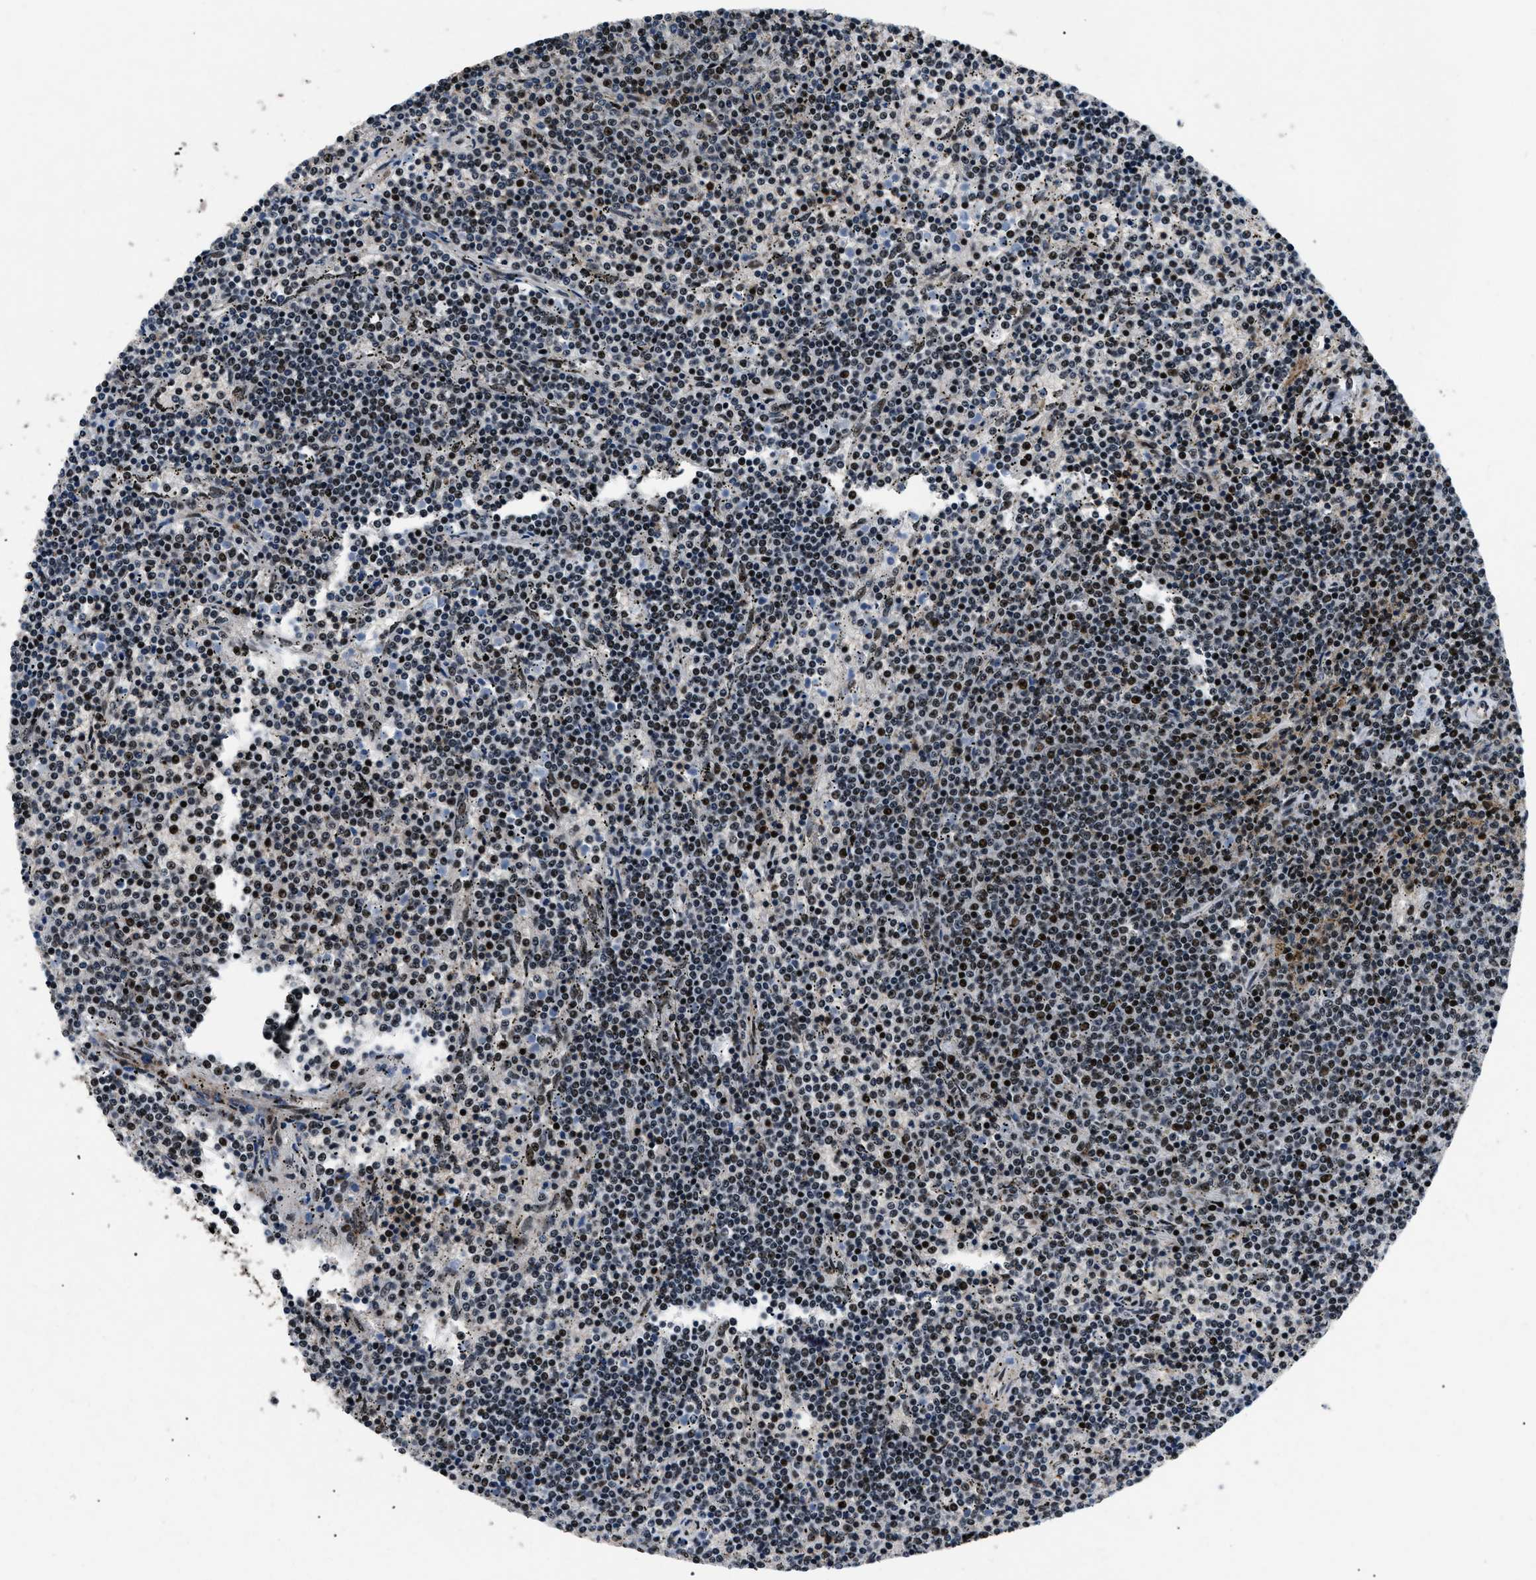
{"staining": {"intensity": "strong", "quantity": ">75%", "location": "nuclear"}, "tissue": "lymphoma", "cell_type": "Tumor cells", "image_type": "cancer", "snomed": [{"axis": "morphology", "description": "Malignant lymphoma, non-Hodgkin's type, Low grade"}, {"axis": "topography", "description": "Spleen"}], "caption": "Protein expression analysis of low-grade malignant lymphoma, non-Hodgkin's type shows strong nuclear expression in about >75% of tumor cells.", "gene": "SMARCB1", "patient": {"sex": "female", "age": 50}}